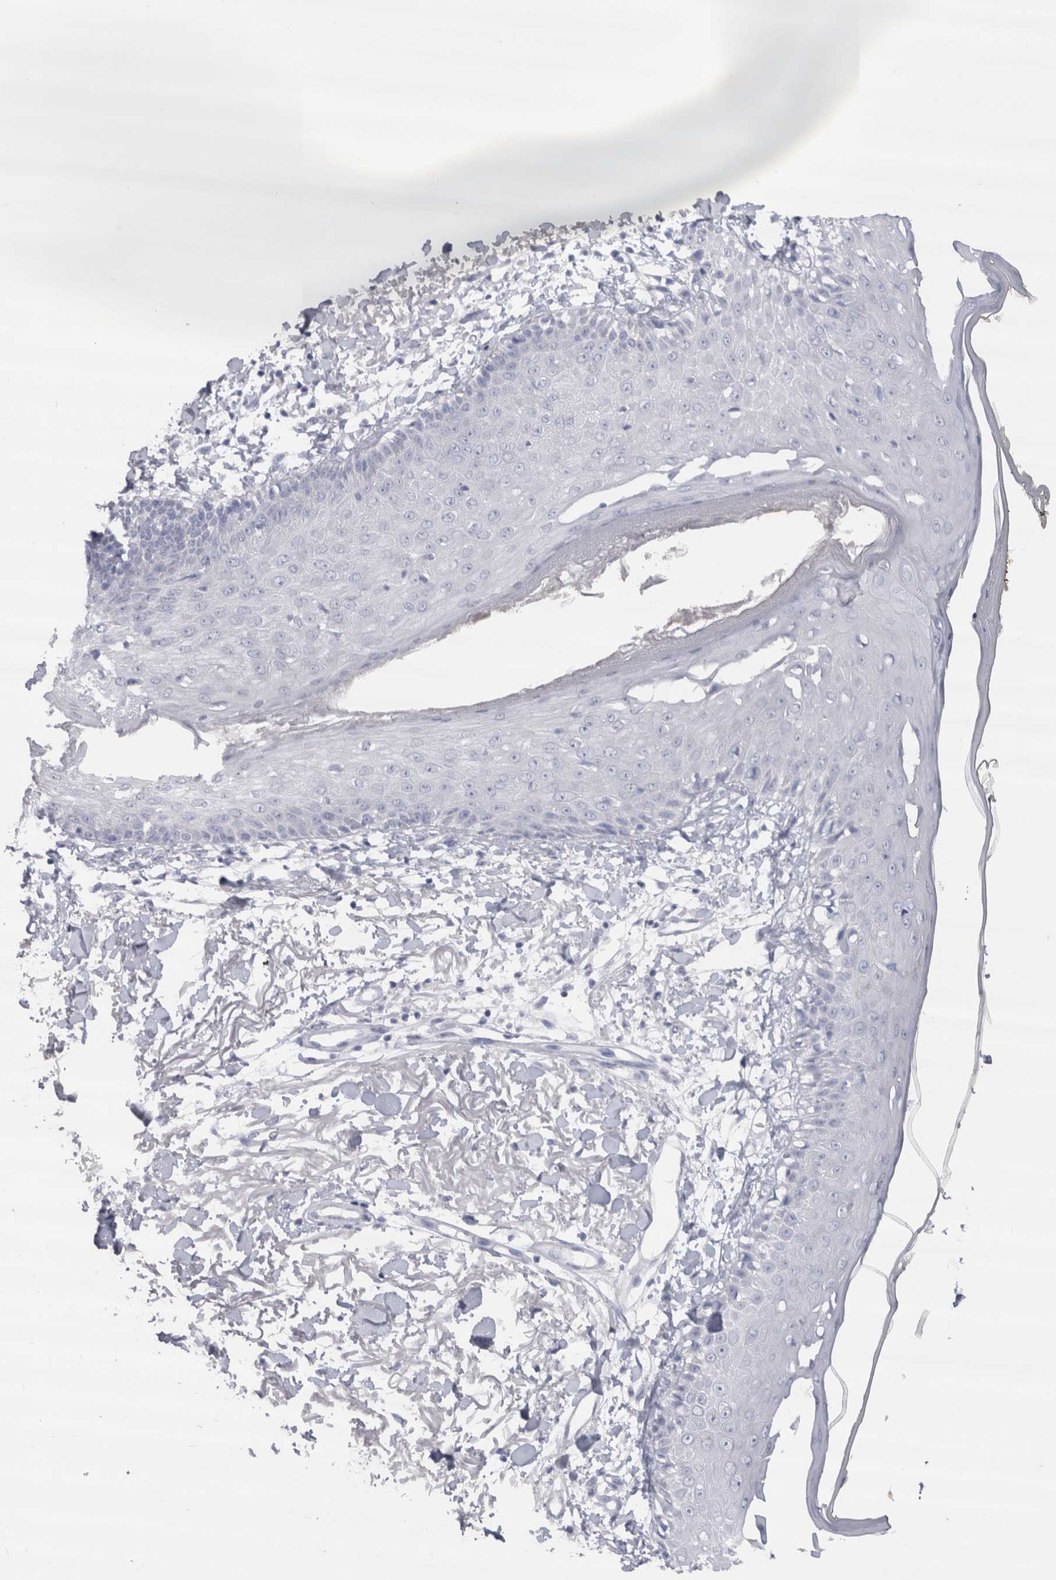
{"staining": {"intensity": "negative", "quantity": "none", "location": "none"}, "tissue": "skin", "cell_type": "Fibroblasts", "image_type": "normal", "snomed": [{"axis": "morphology", "description": "Normal tissue, NOS"}, {"axis": "morphology", "description": "Squamous cell carcinoma, NOS"}, {"axis": "topography", "description": "Skin"}, {"axis": "topography", "description": "Peripheral nerve tissue"}], "caption": "High magnification brightfield microscopy of unremarkable skin stained with DAB (brown) and counterstained with hematoxylin (blue): fibroblasts show no significant positivity. The staining was performed using DAB (3,3'-diaminobenzidine) to visualize the protein expression in brown, while the nuclei were stained in blue with hematoxylin (Magnification: 20x).", "gene": "CDH17", "patient": {"sex": "male", "age": 83}}